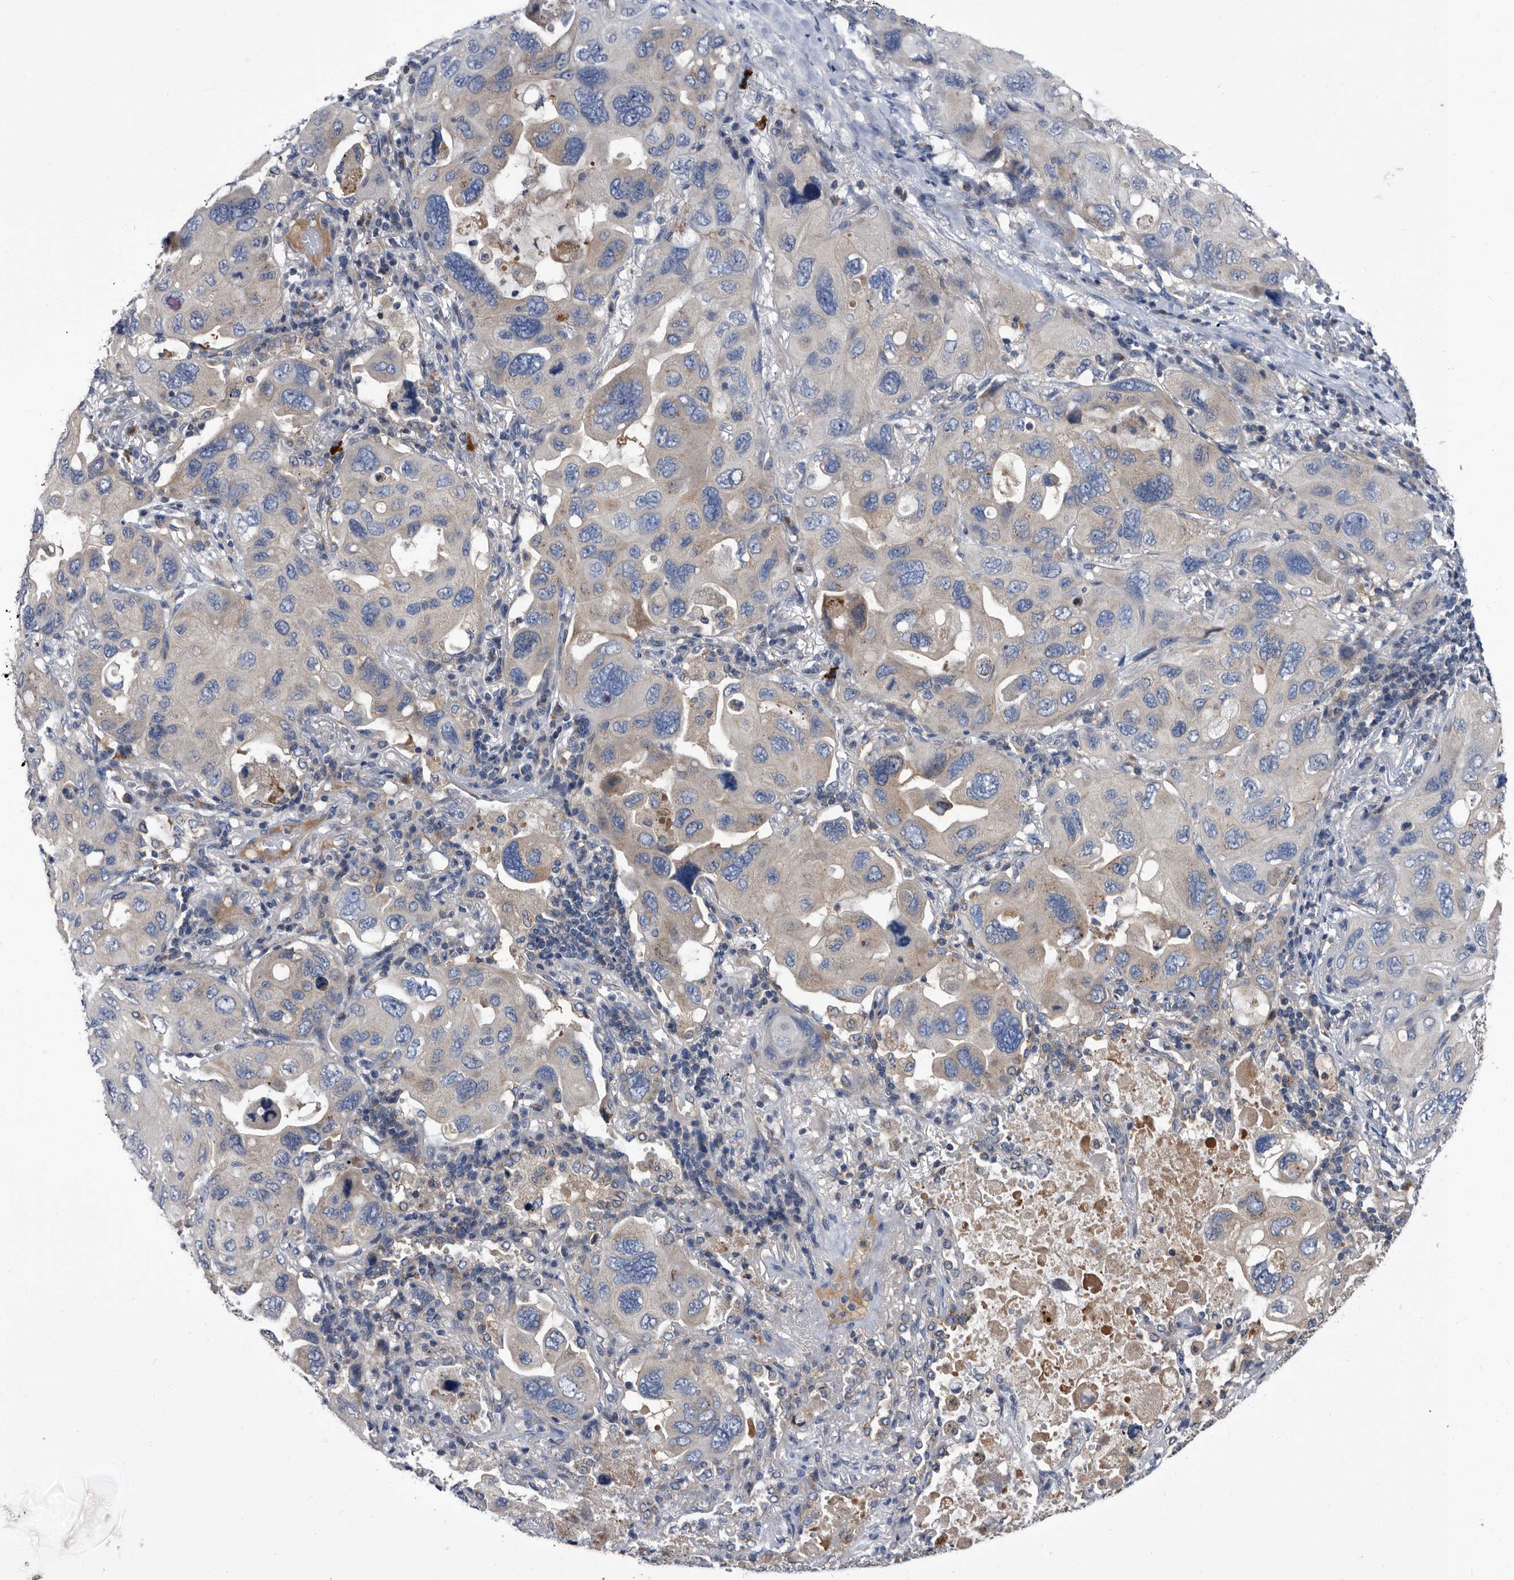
{"staining": {"intensity": "negative", "quantity": "none", "location": "none"}, "tissue": "lung cancer", "cell_type": "Tumor cells", "image_type": "cancer", "snomed": [{"axis": "morphology", "description": "Squamous cell carcinoma, NOS"}, {"axis": "topography", "description": "Lung"}], "caption": "An image of human squamous cell carcinoma (lung) is negative for staining in tumor cells.", "gene": "DTNBP1", "patient": {"sex": "female", "age": 73}}